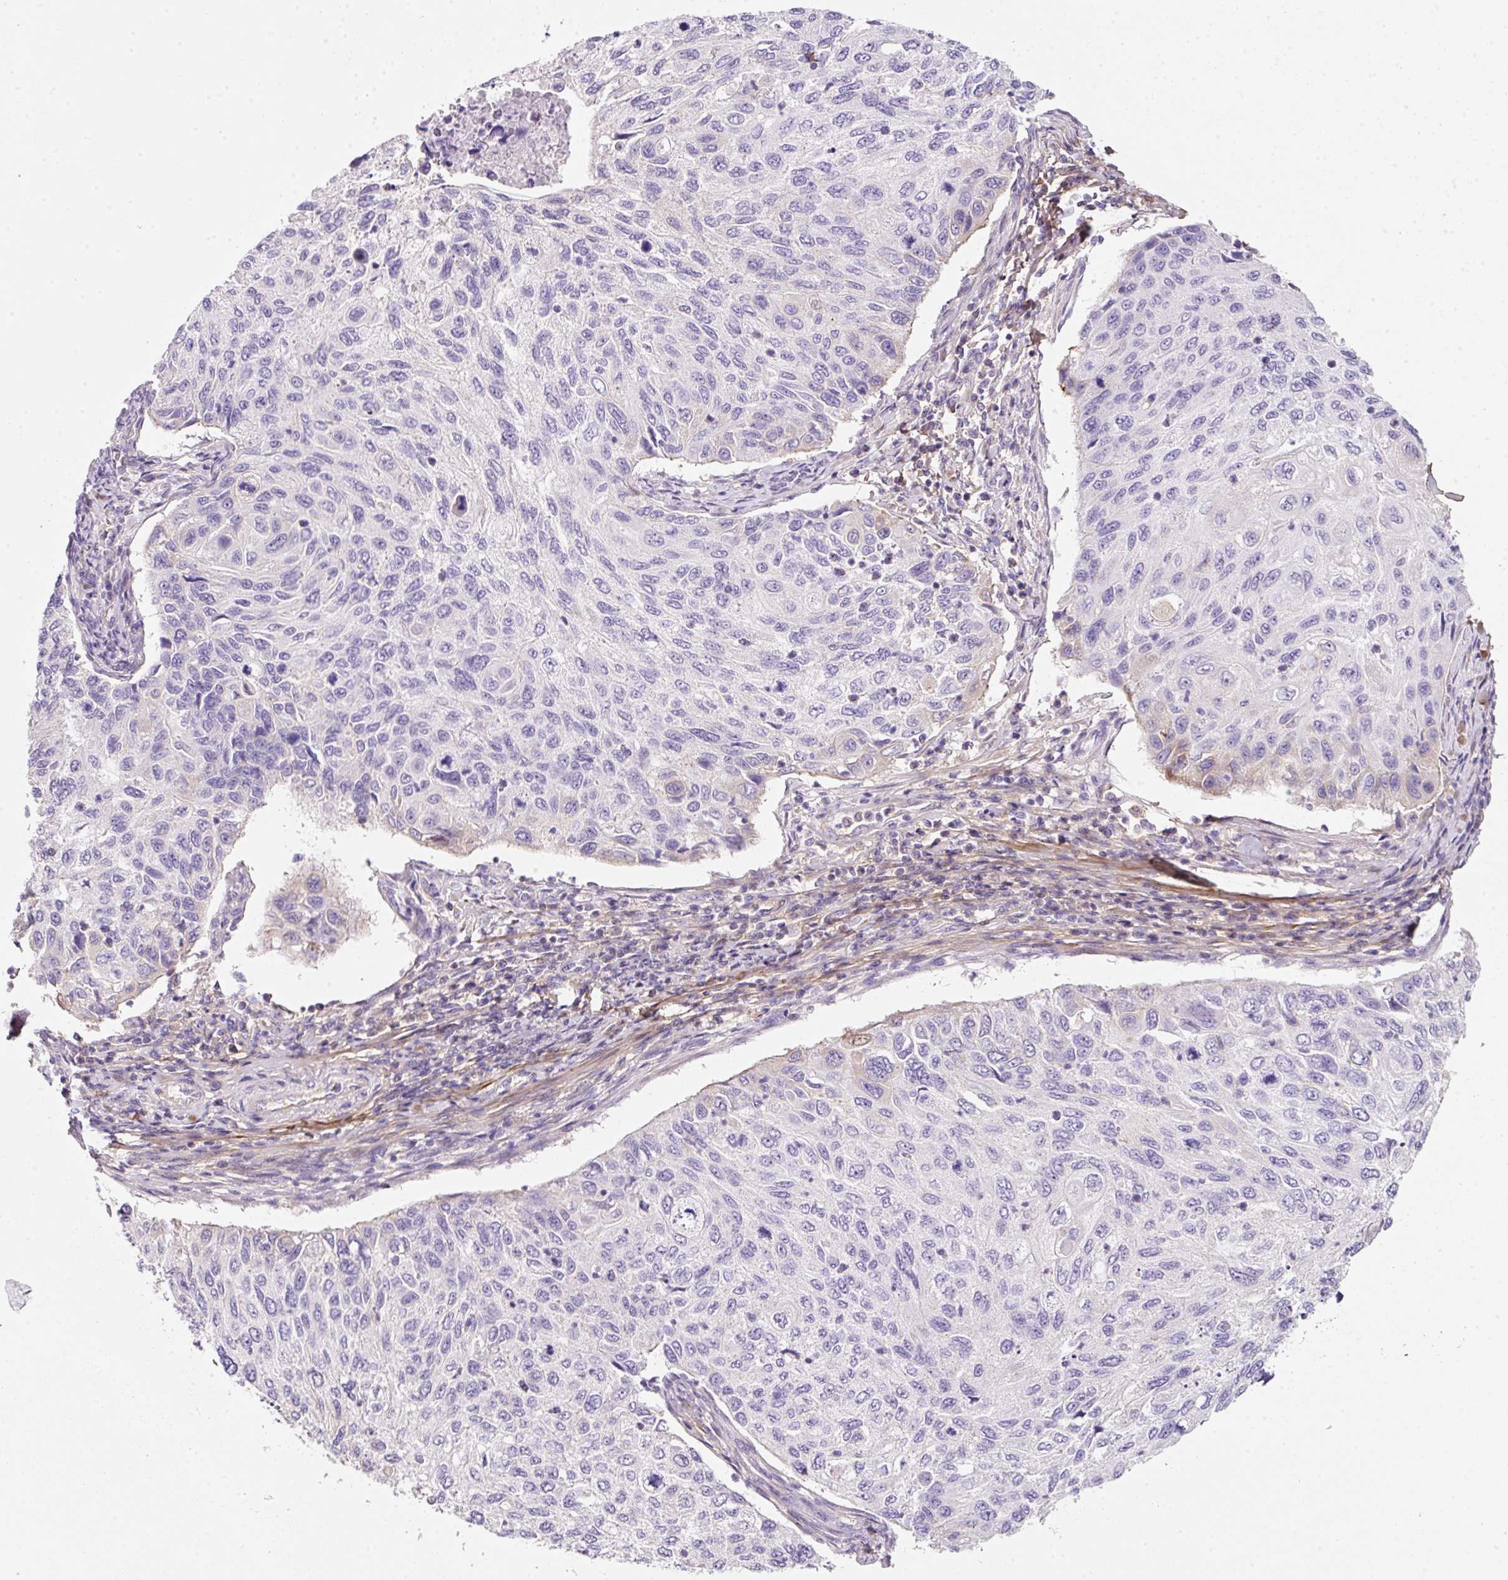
{"staining": {"intensity": "negative", "quantity": "none", "location": "none"}, "tissue": "cervical cancer", "cell_type": "Tumor cells", "image_type": "cancer", "snomed": [{"axis": "morphology", "description": "Squamous cell carcinoma, NOS"}, {"axis": "topography", "description": "Cervix"}], "caption": "Squamous cell carcinoma (cervical) was stained to show a protein in brown. There is no significant positivity in tumor cells. (Brightfield microscopy of DAB (3,3'-diaminobenzidine) IHC at high magnification).", "gene": "SOS2", "patient": {"sex": "female", "age": 70}}